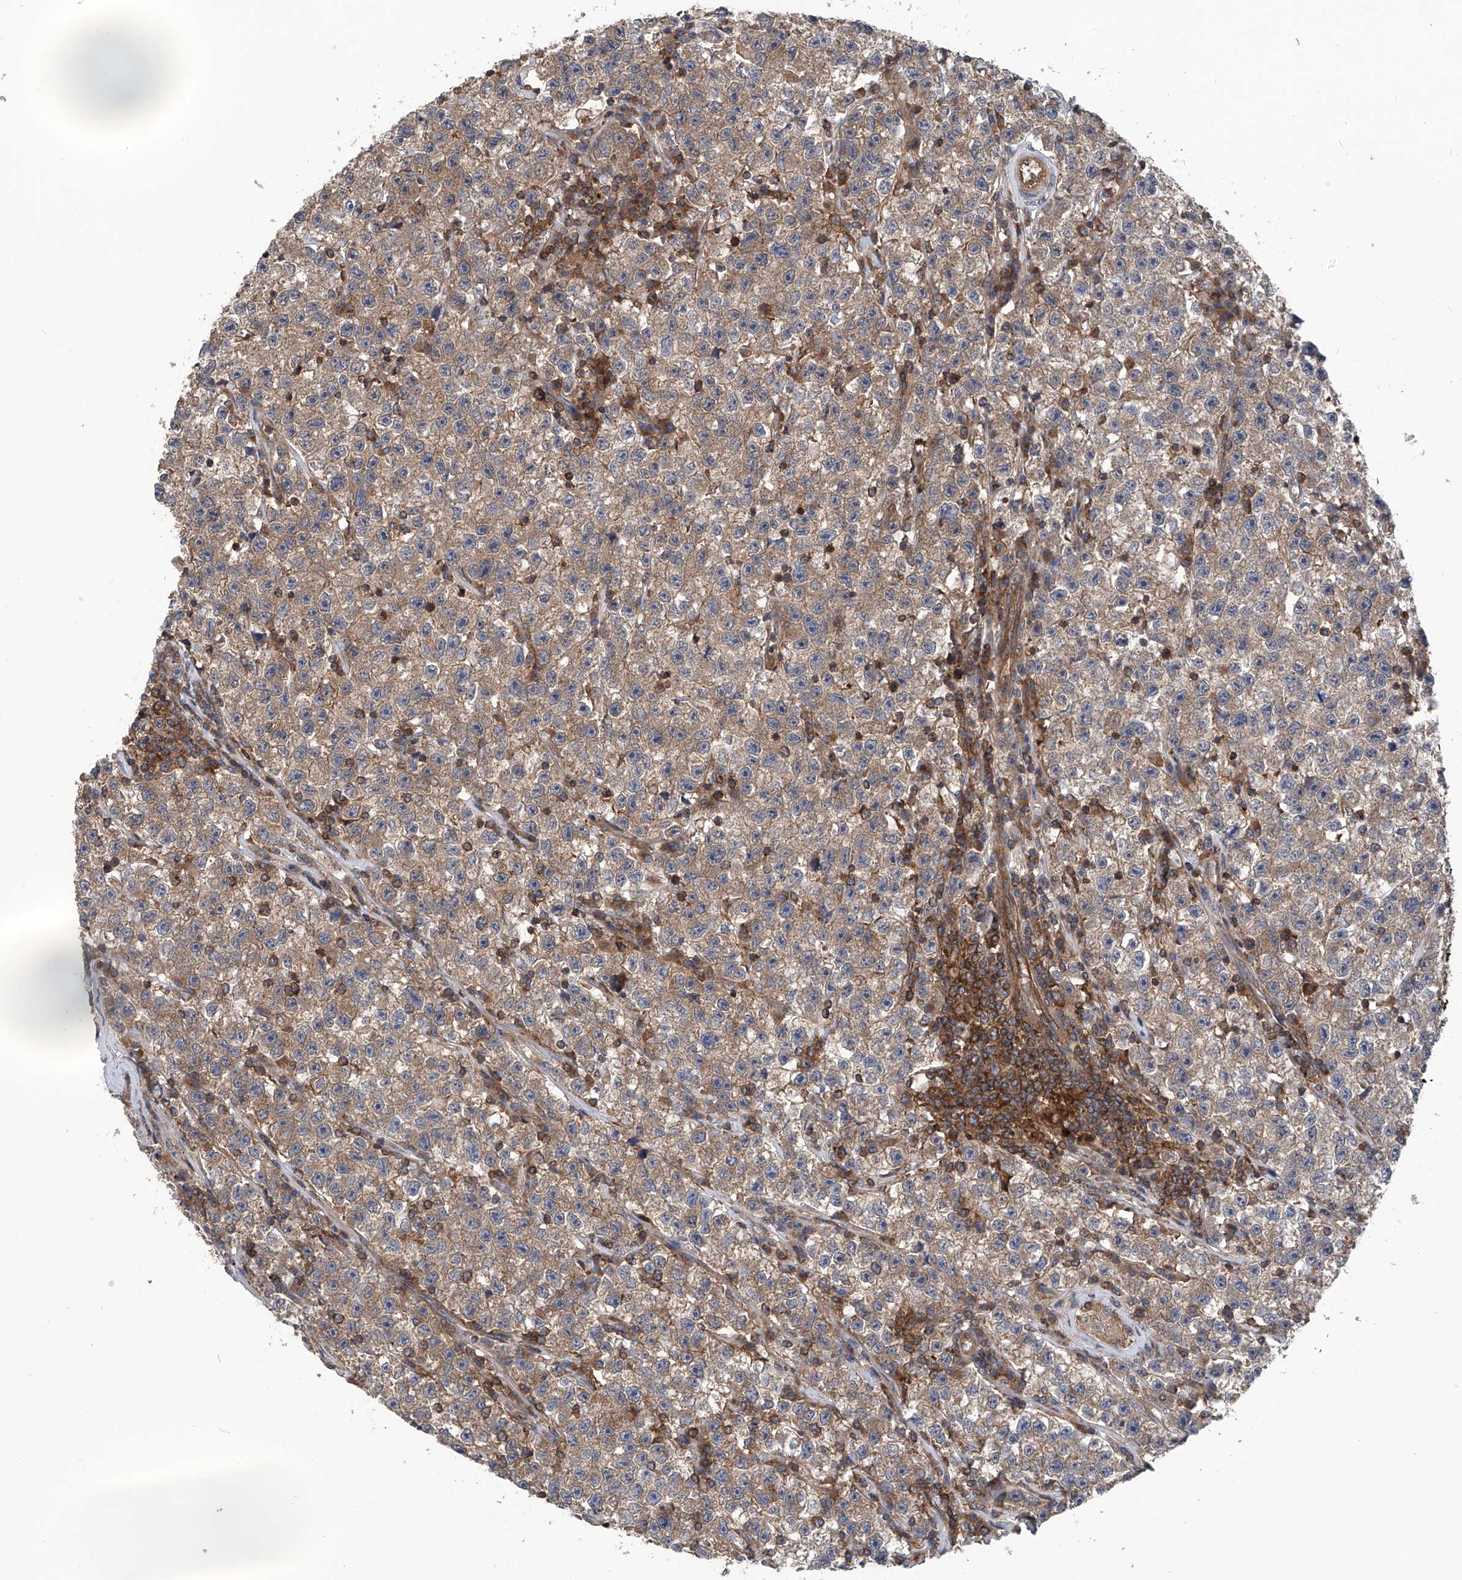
{"staining": {"intensity": "moderate", "quantity": ">75%", "location": "cytoplasmic/membranous"}, "tissue": "testis cancer", "cell_type": "Tumor cells", "image_type": "cancer", "snomed": [{"axis": "morphology", "description": "Seminoma, NOS"}, {"axis": "topography", "description": "Testis"}], "caption": "Human testis cancer (seminoma) stained for a protein (brown) demonstrates moderate cytoplasmic/membranous positive expression in approximately >75% of tumor cells.", "gene": "SMAP1", "patient": {"sex": "male", "age": 22}}